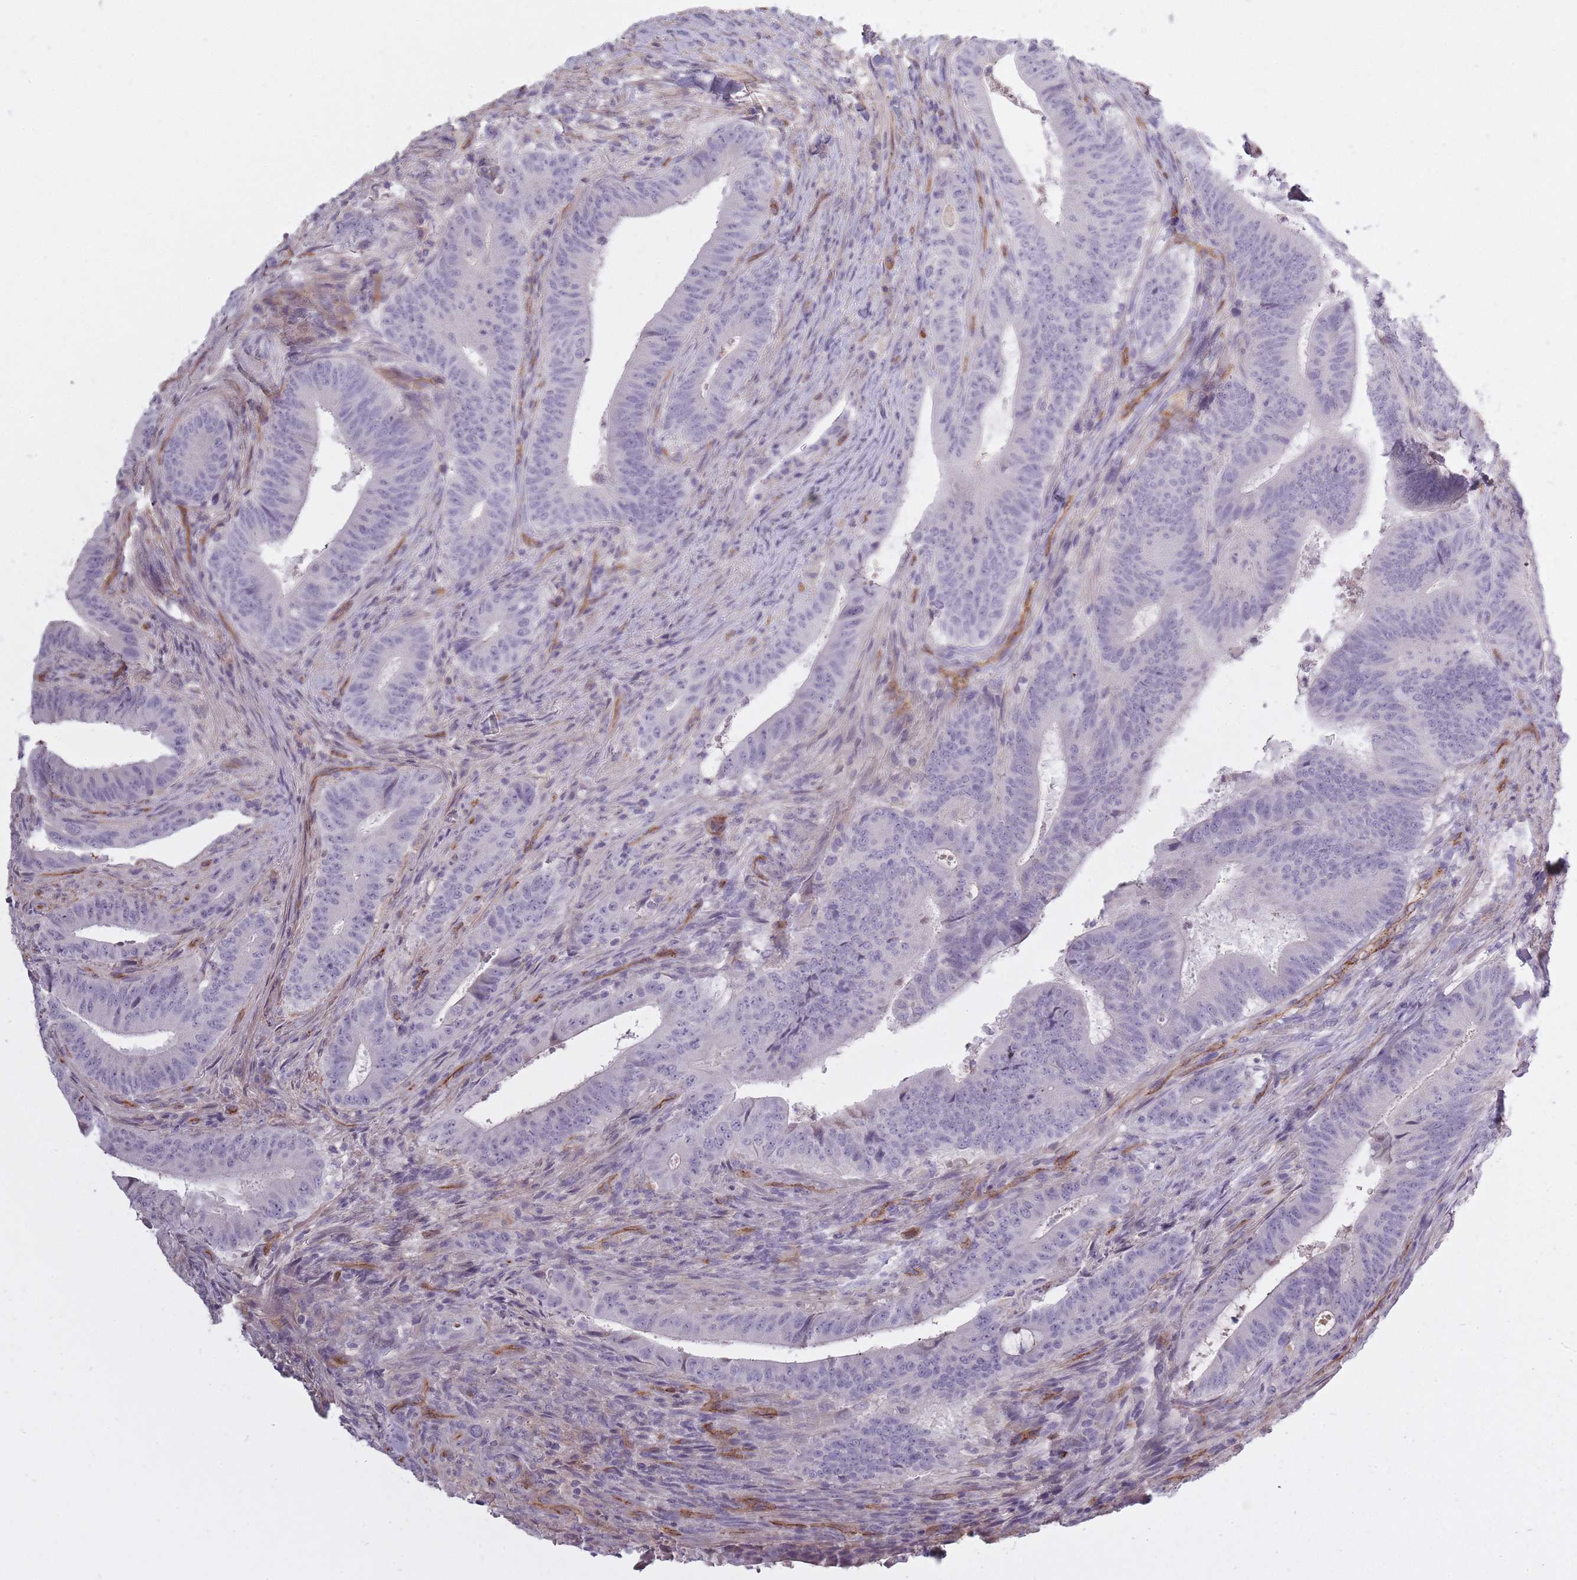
{"staining": {"intensity": "negative", "quantity": "none", "location": "none"}, "tissue": "colorectal cancer", "cell_type": "Tumor cells", "image_type": "cancer", "snomed": [{"axis": "morphology", "description": "Adenocarcinoma, NOS"}, {"axis": "topography", "description": "Colon"}], "caption": "An IHC image of colorectal adenocarcinoma is shown. There is no staining in tumor cells of colorectal adenocarcinoma.", "gene": "SLC8A2", "patient": {"sex": "female", "age": 43}}